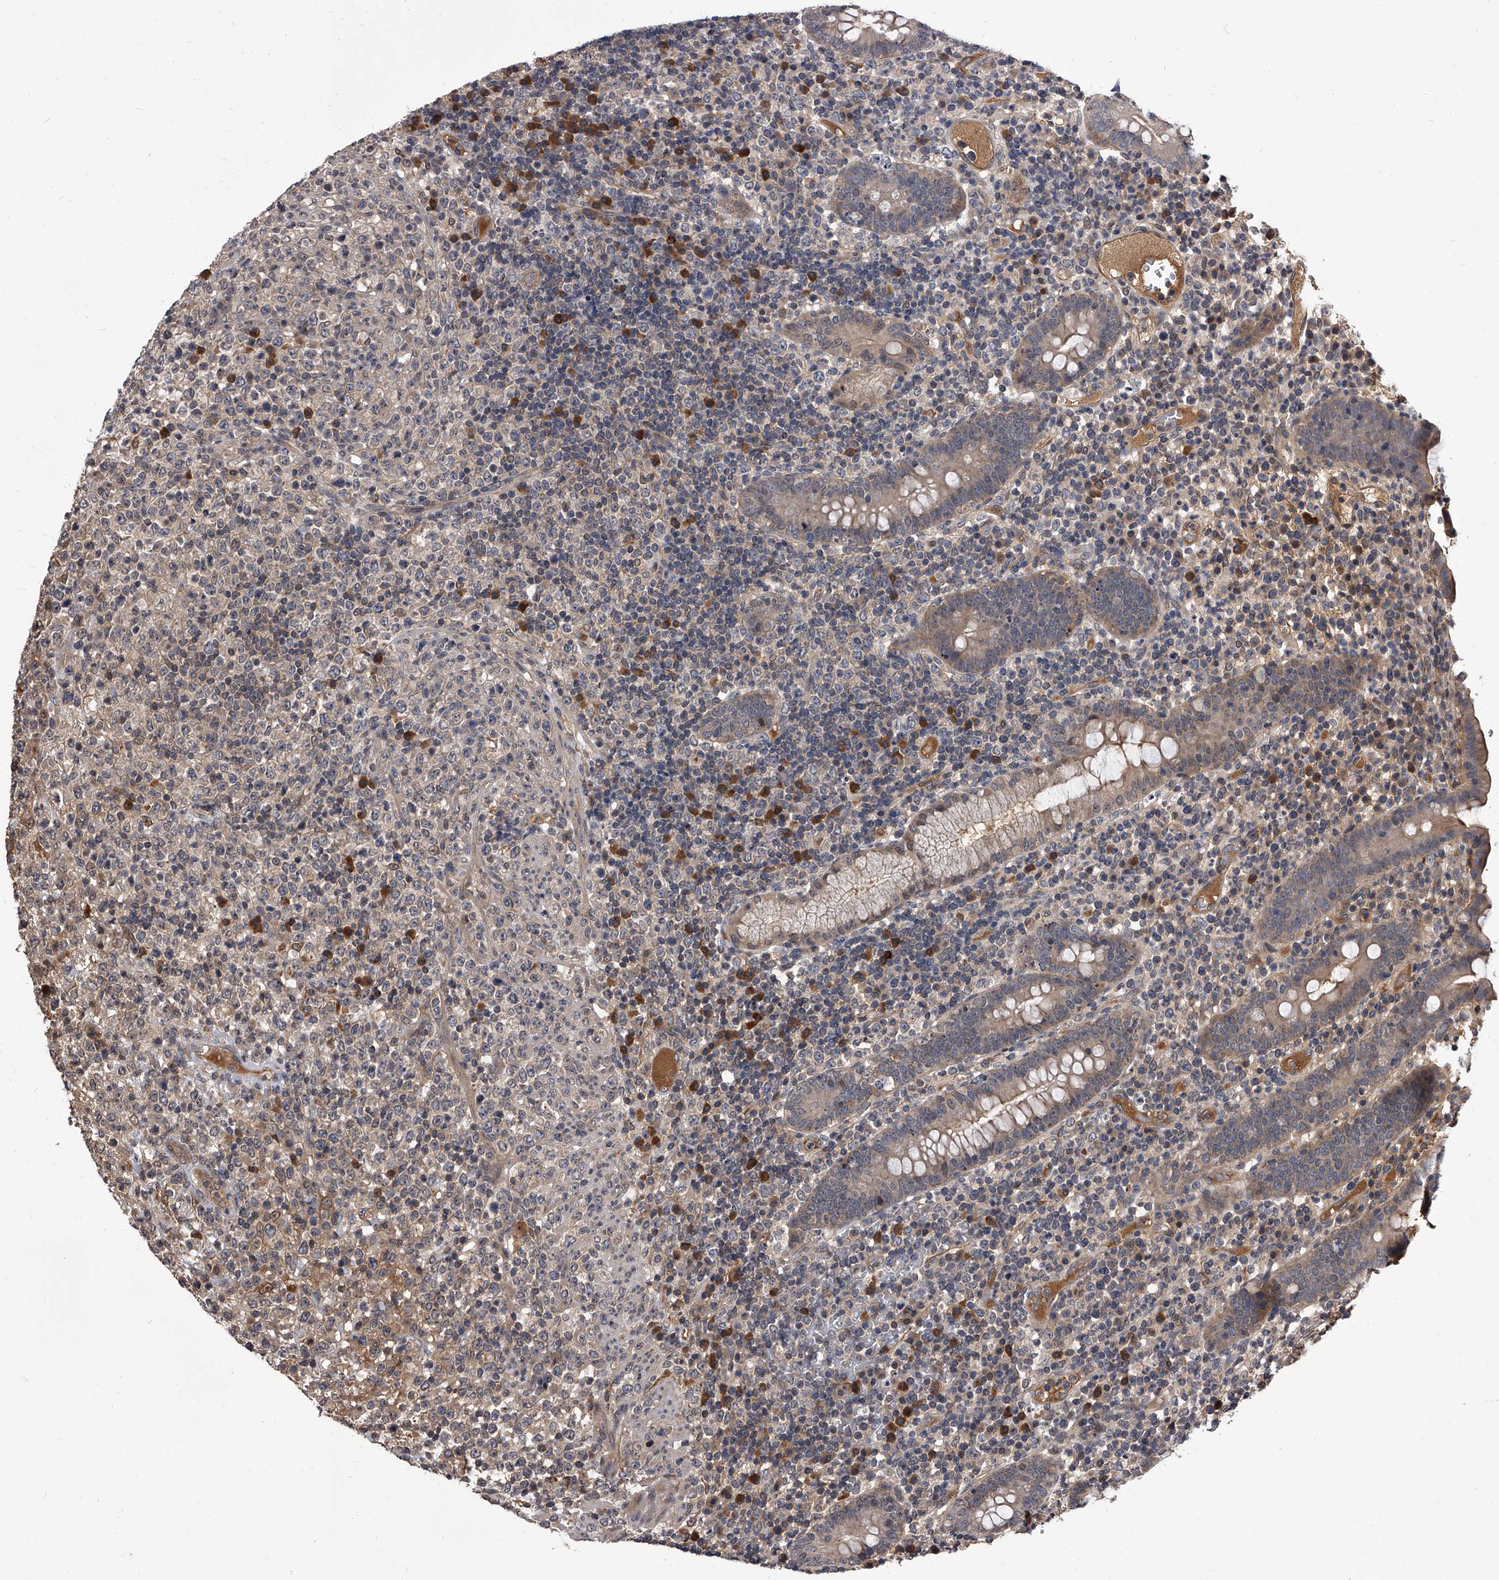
{"staining": {"intensity": "negative", "quantity": "none", "location": "none"}, "tissue": "lymphoma", "cell_type": "Tumor cells", "image_type": "cancer", "snomed": [{"axis": "morphology", "description": "Malignant lymphoma, non-Hodgkin's type, High grade"}, {"axis": "topography", "description": "Colon"}], "caption": "IHC of human lymphoma exhibits no positivity in tumor cells.", "gene": "SLC18B1", "patient": {"sex": "female", "age": 53}}